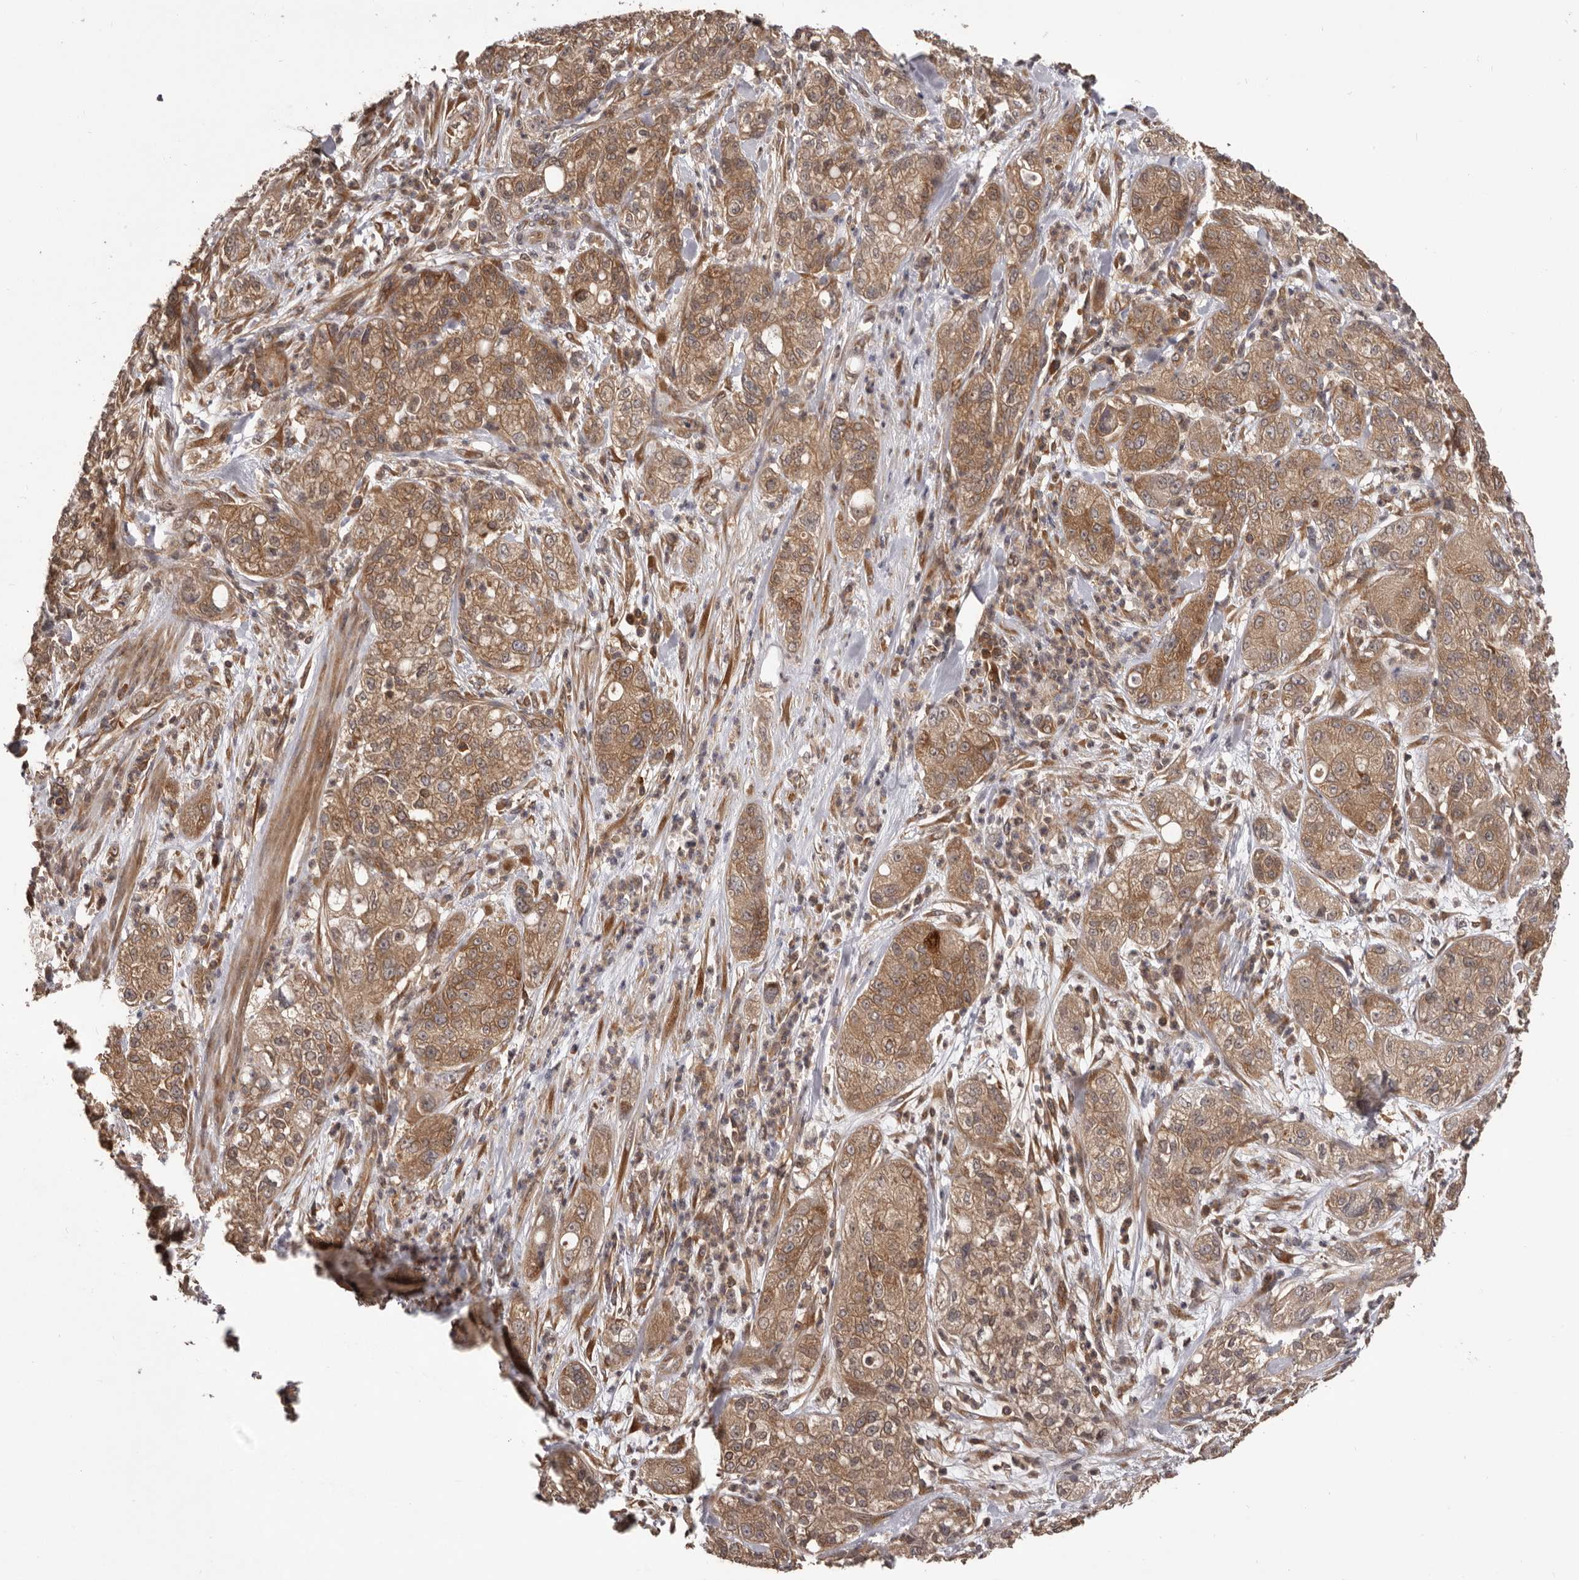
{"staining": {"intensity": "moderate", "quantity": ">75%", "location": "cytoplasmic/membranous"}, "tissue": "pancreatic cancer", "cell_type": "Tumor cells", "image_type": "cancer", "snomed": [{"axis": "morphology", "description": "Adenocarcinoma, NOS"}, {"axis": "topography", "description": "Pancreas"}], "caption": "Immunohistochemistry photomicrograph of pancreatic adenocarcinoma stained for a protein (brown), which shows medium levels of moderate cytoplasmic/membranous positivity in approximately >75% of tumor cells.", "gene": "HBS1L", "patient": {"sex": "female", "age": 78}}